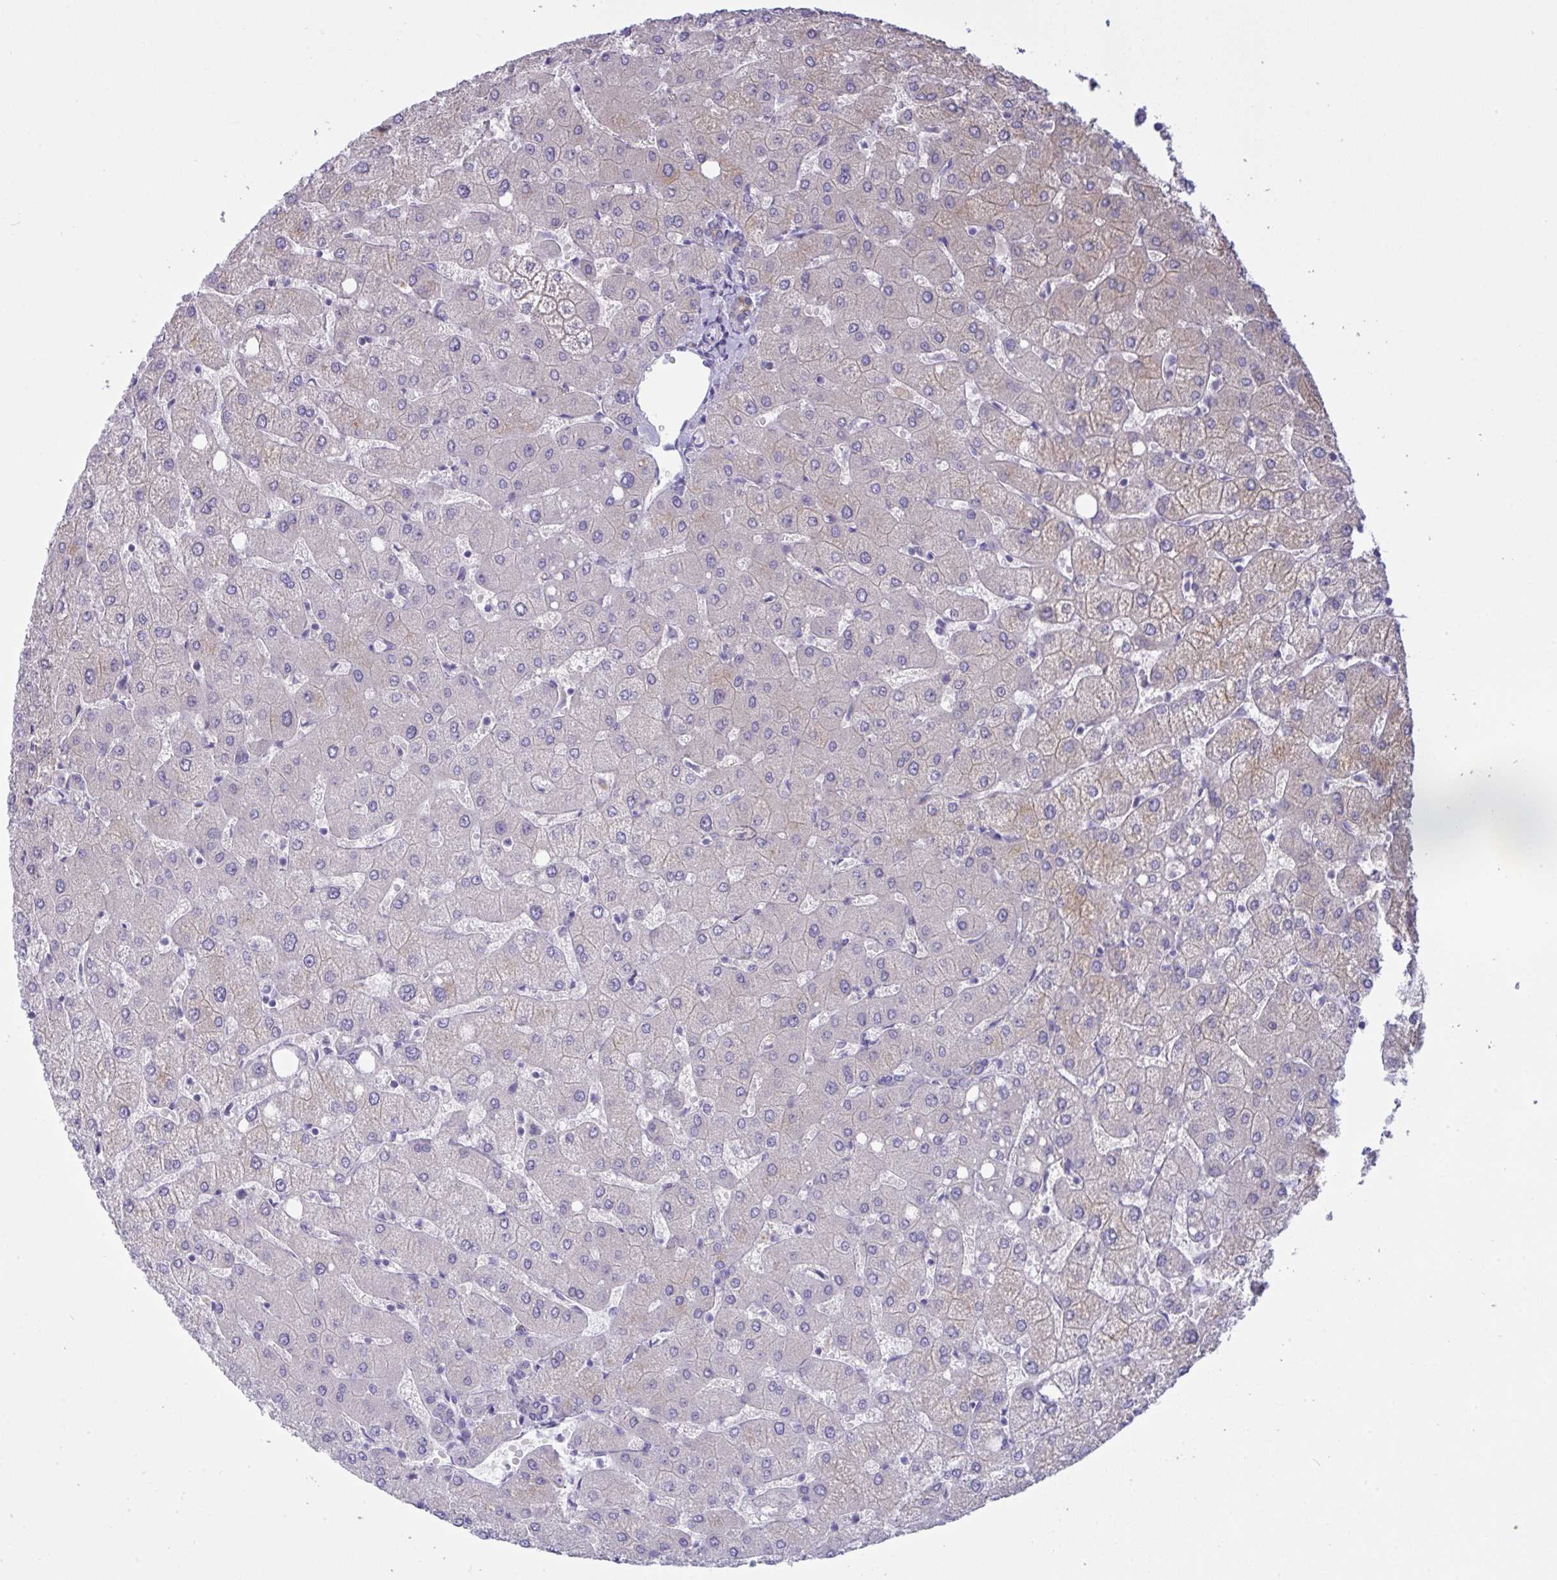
{"staining": {"intensity": "moderate", "quantity": "25%-75%", "location": "cytoplasmic/membranous"}, "tissue": "liver", "cell_type": "Cholangiocytes", "image_type": "normal", "snomed": [{"axis": "morphology", "description": "Normal tissue, NOS"}, {"axis": "topography", "description": "Liver"}], "caption": "Immunohistochemistry of normal liver shows medium levels of moderate cytoplasmic/membranous staining in approximately 25%-75% of cholangiocytes. (Brightfield microscopy of DAB IHC at high magnification).", "gene": "TENT5D", "patient": {"sex": "female", "age": 54}}